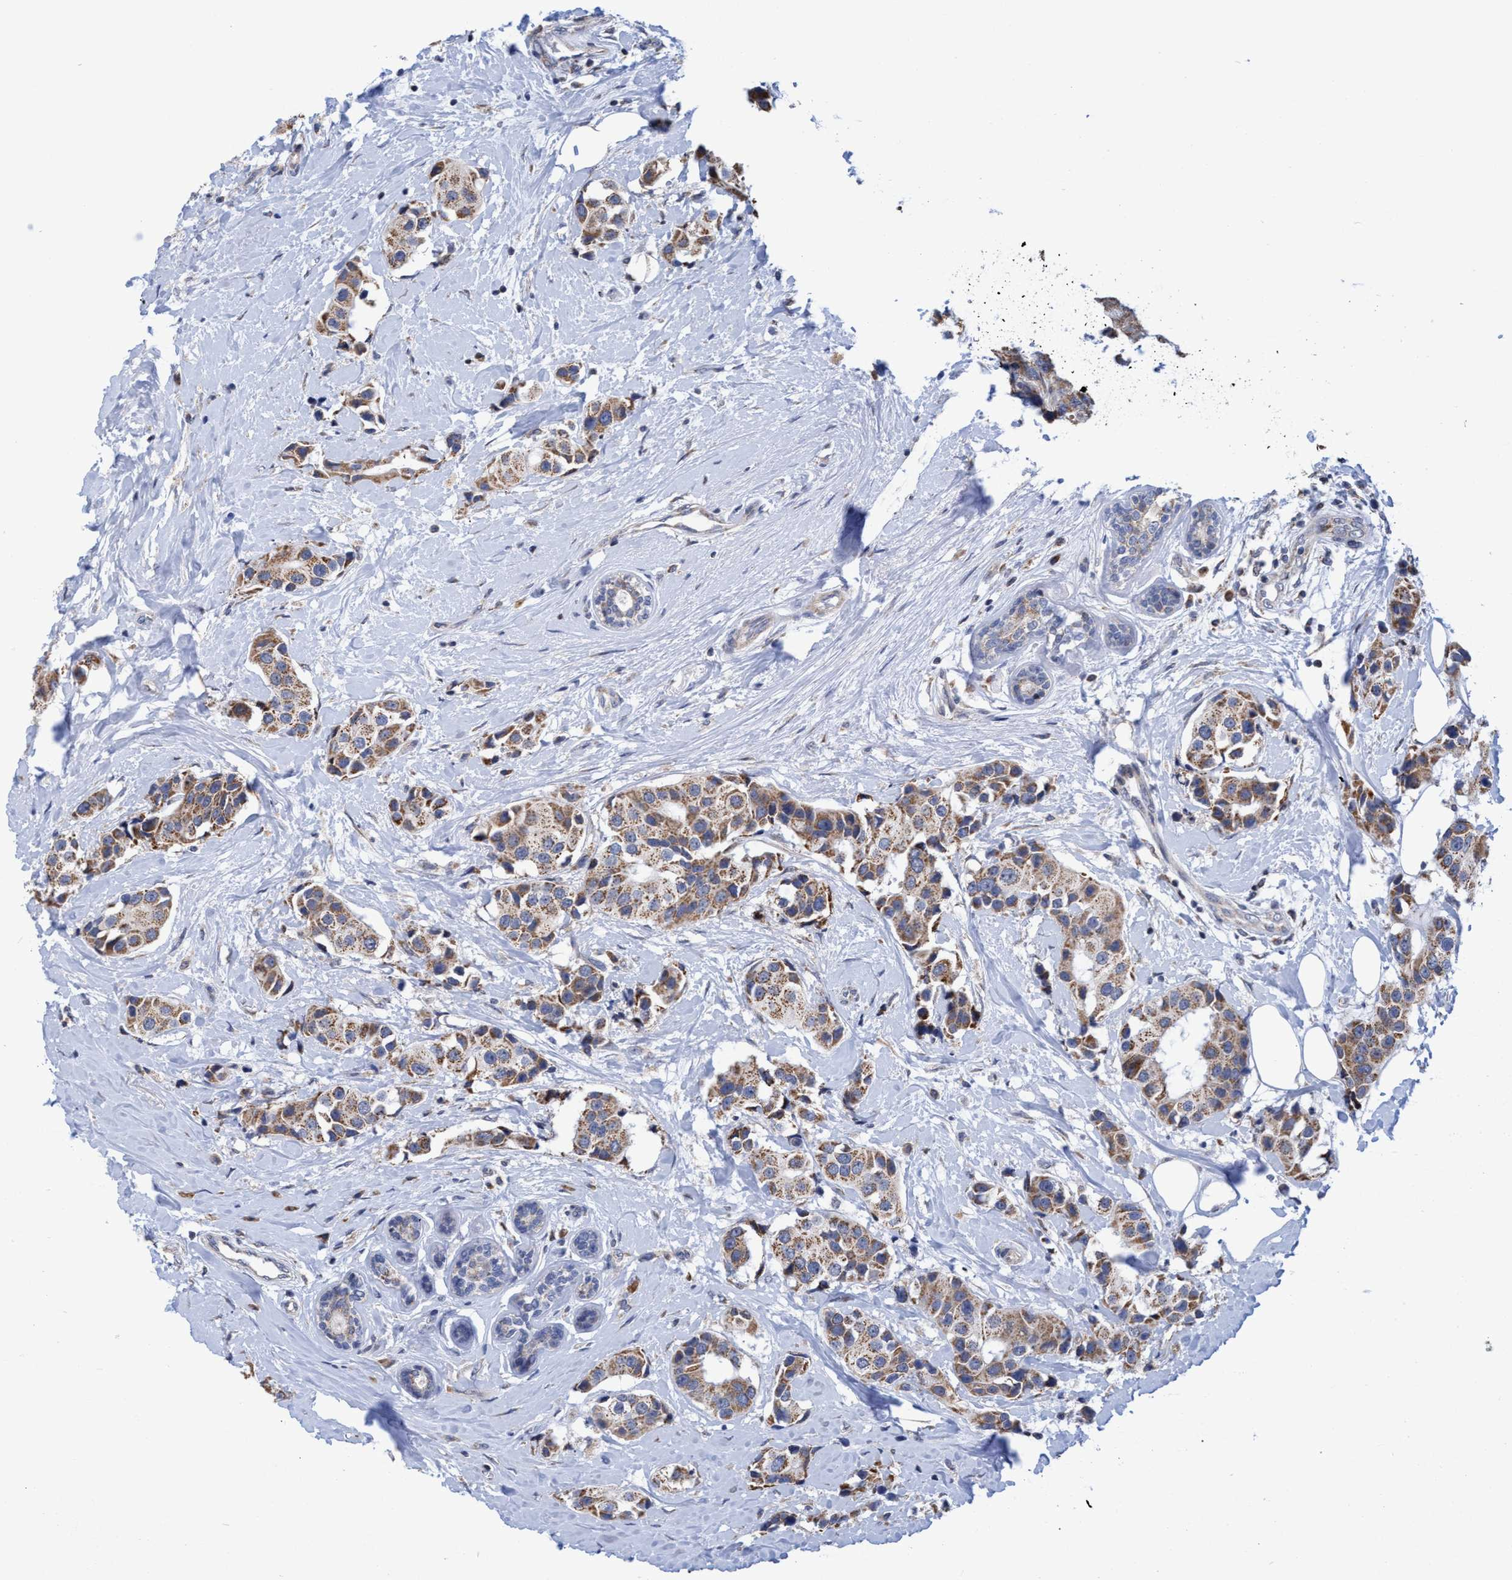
{"staining": {"intensity": "moderate", "quantity": ">75%", "location": "cytoplasmic/membranous"}, "tissue": "breast cancer", "cell_type": "Tumor cells", "image_type": "cancer", "snomed": [{"axis": "morphology", "description": "Normal tissue, NOS"}, {"axis": "morphology", "description": "Duct carcinoma"}, {"axis": "topography", "description": "Breast"}], "caption": "Immunohistochemical staining of breast cancer (intraductal carcinoma) shows medium levels of moderate cytoplasmic/membranous protein expression in approximately >75% of tumor cells.", "gene": "NAT16", "patient": {"sex": "female", "age": 39}}